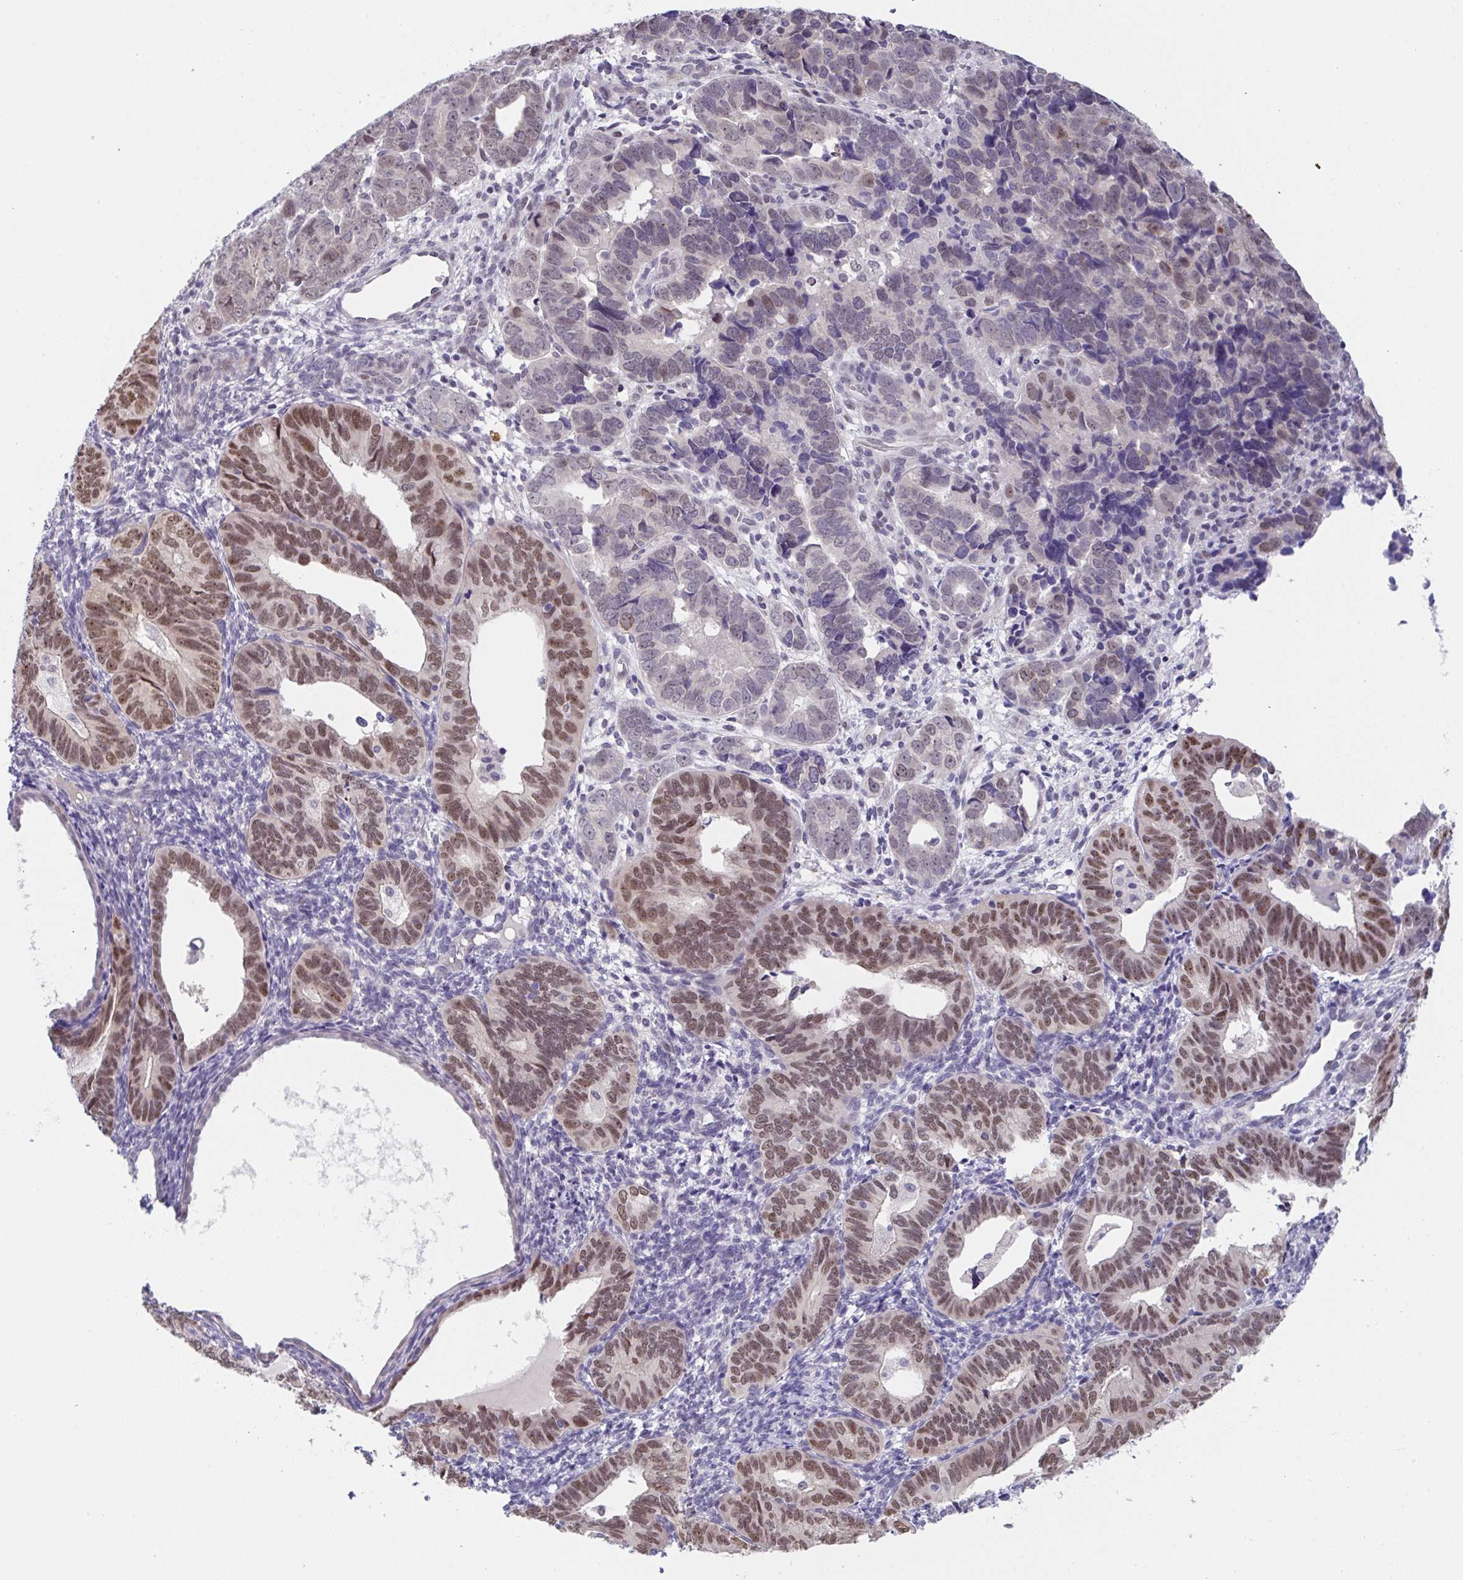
{"staining": {"intensity": "moderate", "quantity": "25%-75%", "location": "nuclear"}, "tissue": "endometrial cancer", "cell_type": "Tumor cells", "image_type": "cancer", "snomed": [{"axis": "morphology", "description": "Adenocarcinoma, NOS"}, {"axis": "topography", "description": "Endometrium"}], "caption": "Endometrial cancer tissue demonstrates moderate nuclear expression in approximately 25%-75% of tumor cells, visualized by immunohistochemistry.", "gene": "RBM18", "patient": {"sex": "female", "age": 82}}